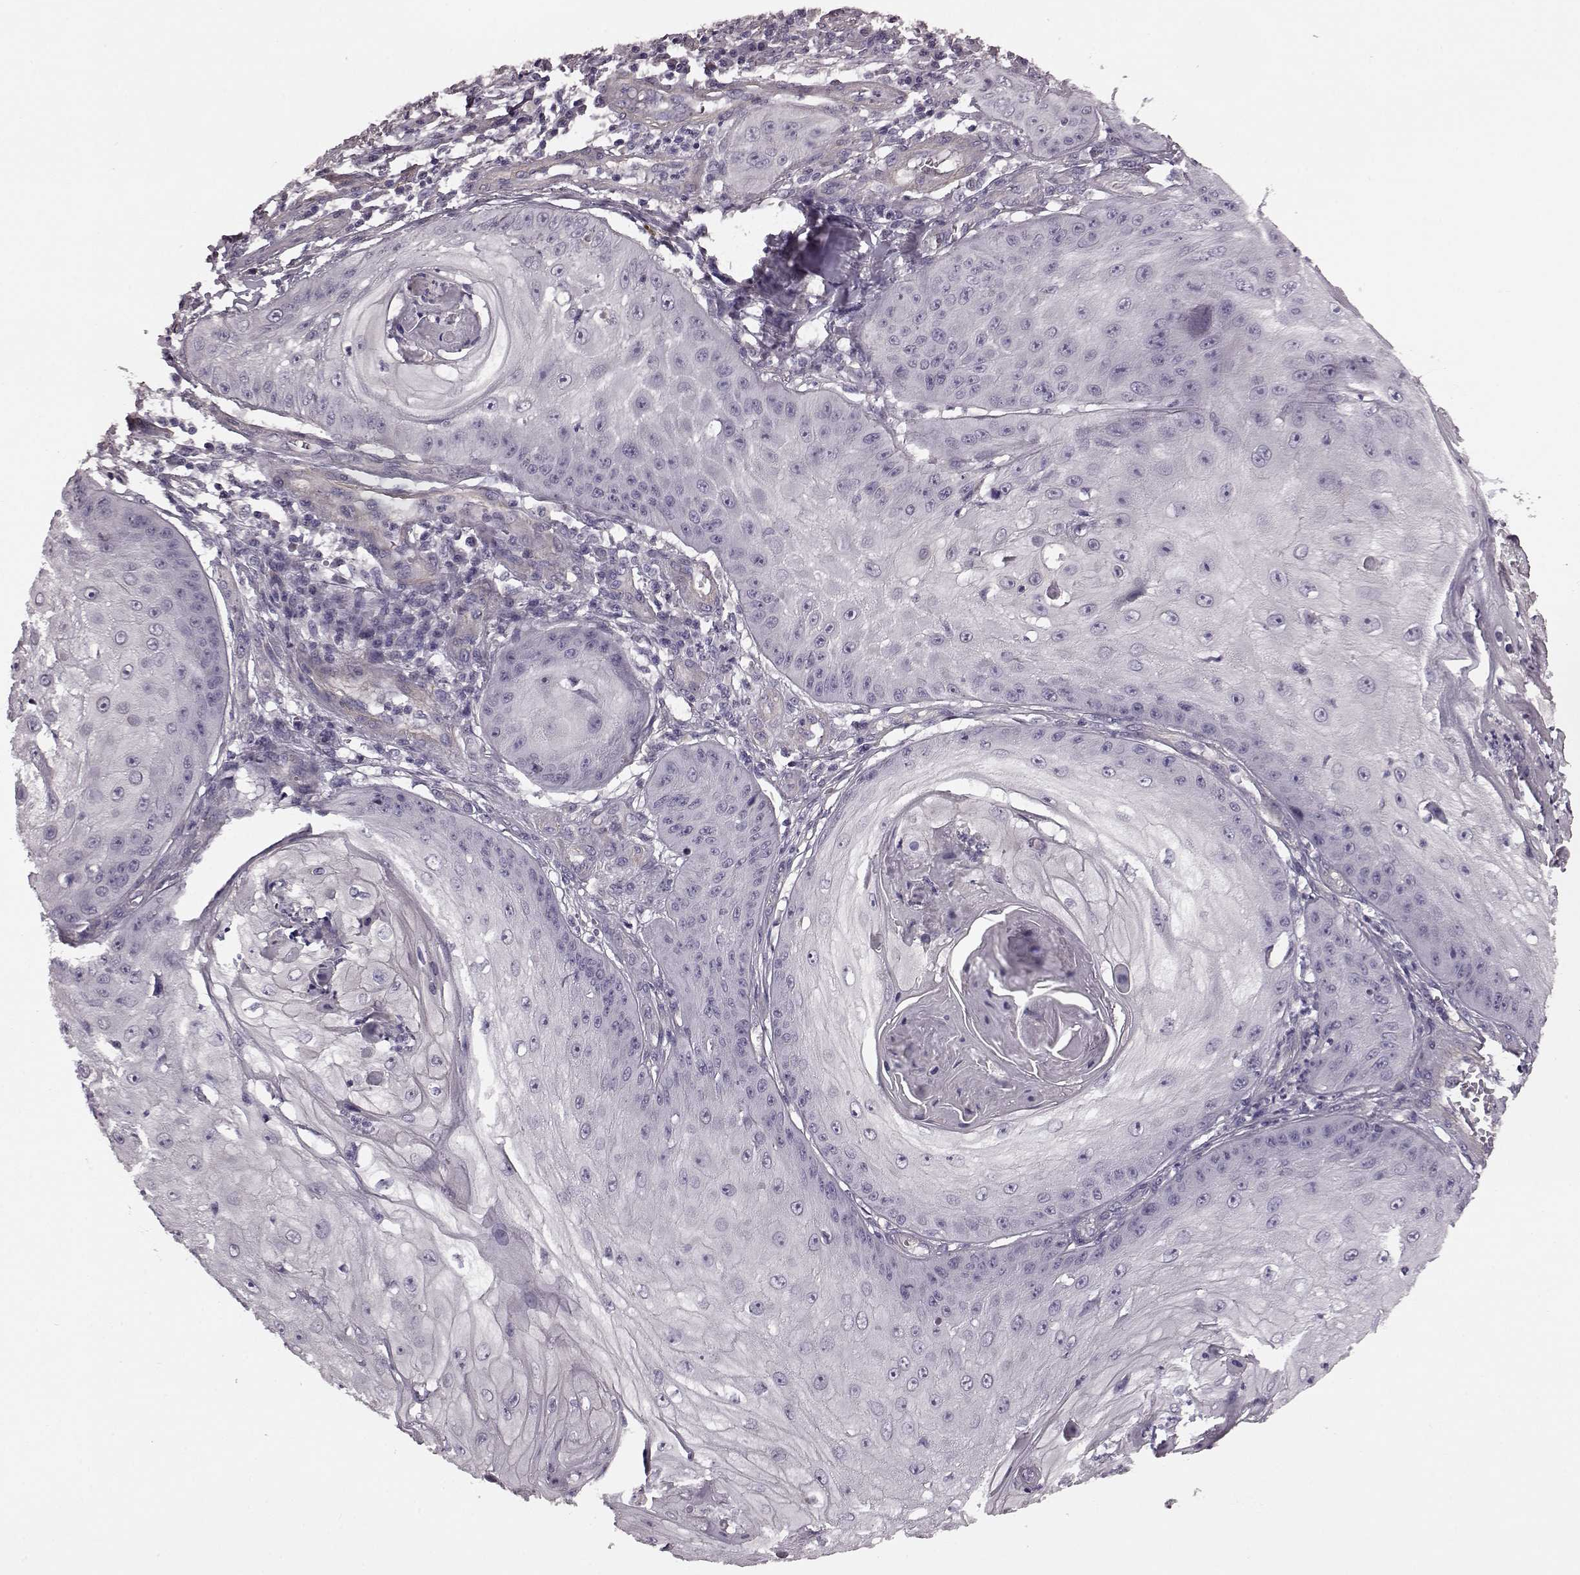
{"staining": {"intensity": "negative", "quantity": "none", "location": "none"}, "tissue": "skin cancer", "cell_type": "Tumor cells", "image_type": "cancer", "snomed": [{"axis": "morphology", "description": "Squamous cell carcinoma, NOS"}, {"axis": "topography", "description": "Skin"}], "caption": "This is a histopathology image of immunohistochemistry staining of skin squamous cell carcinoma, which shows no expression in tumor cells. Nuclei are stained in blue.", "gene": "GRK1", "patient": {"sex": "male", "age": 70}}